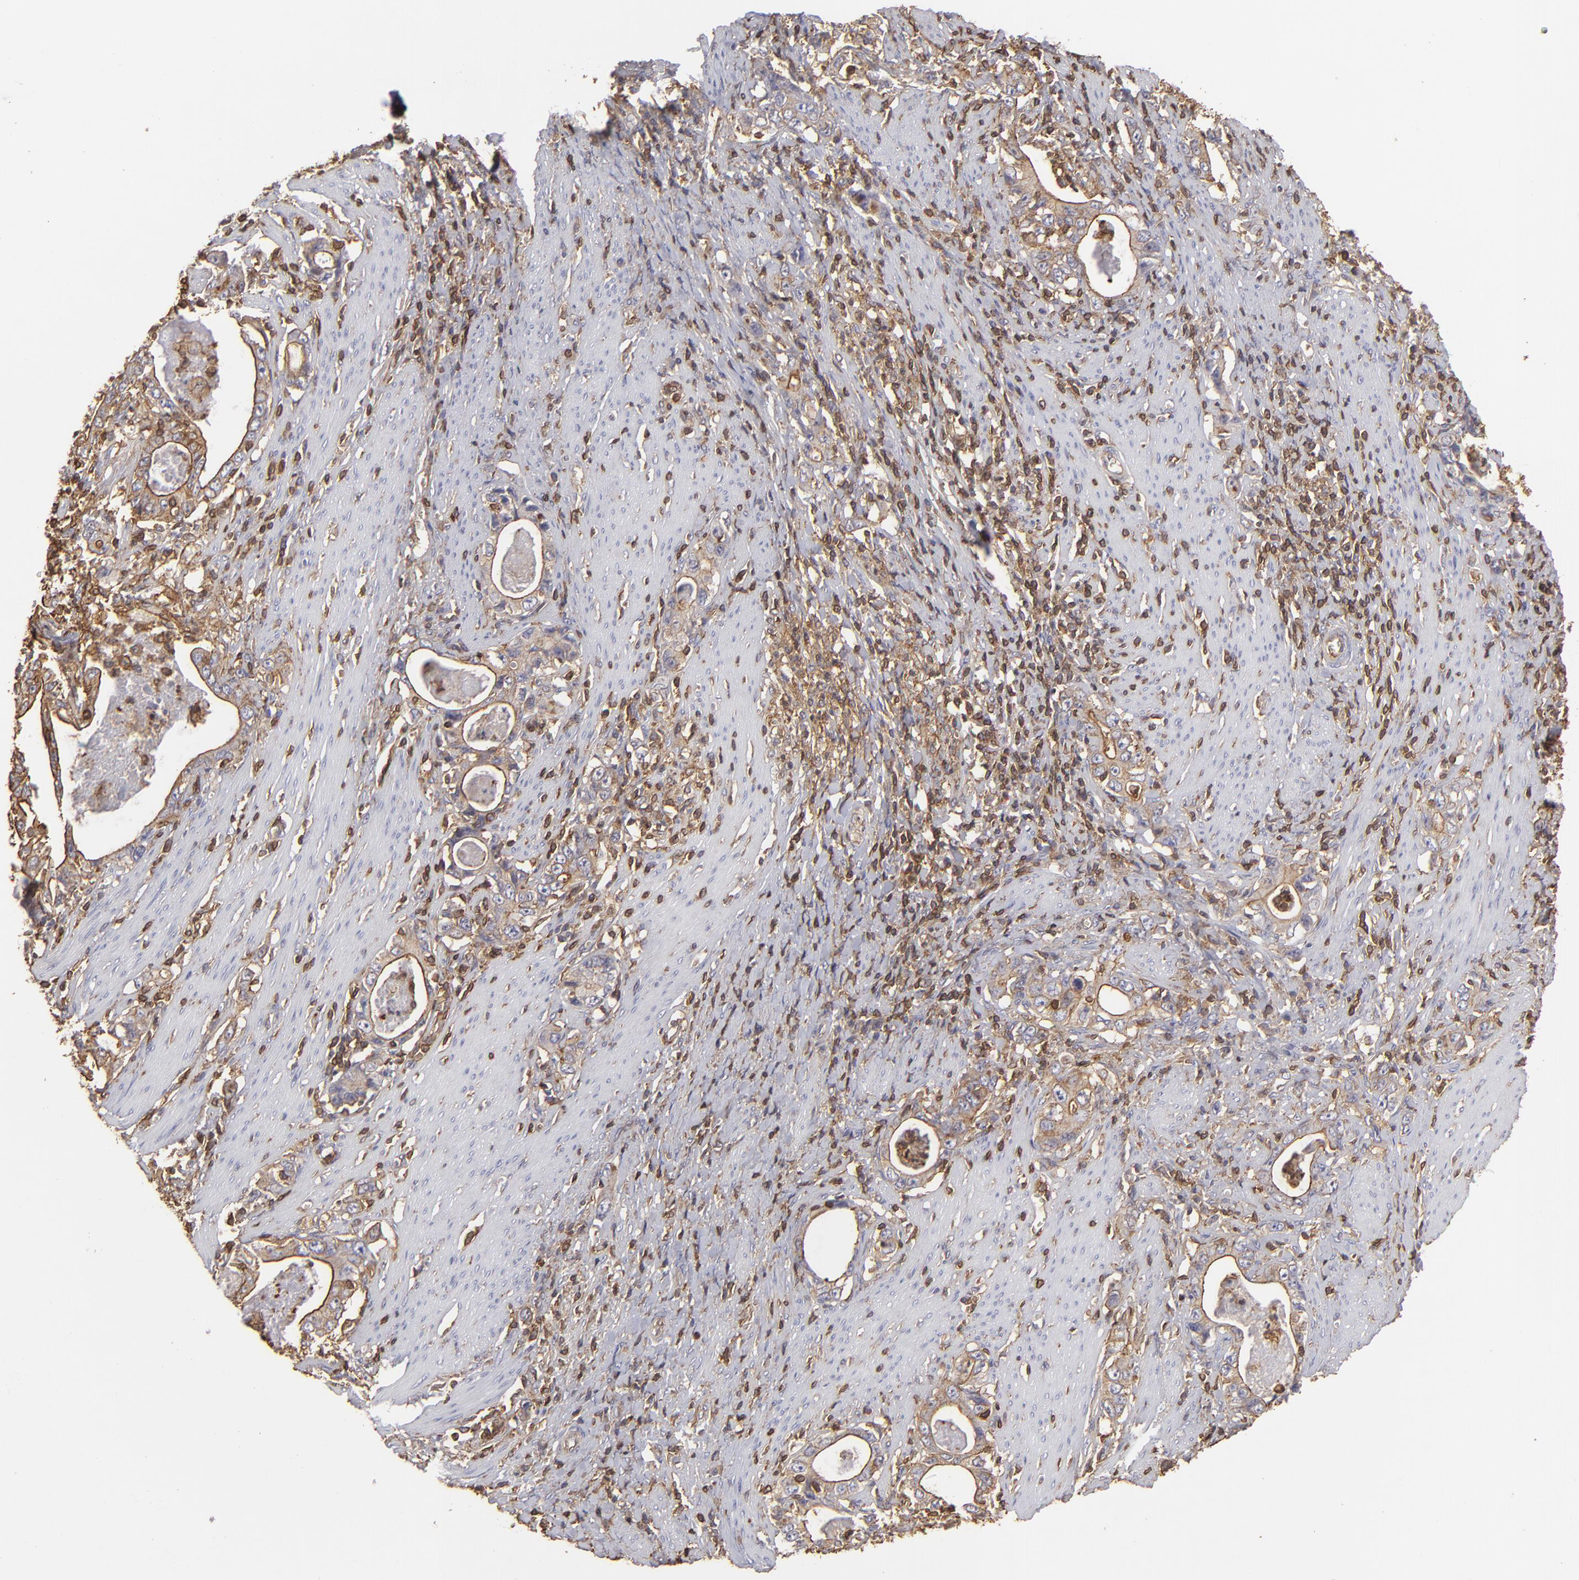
{"staining": {"intensity": "moderate", "quantity": ">75%", "location": "cytoplasmic/membranous"}, "tissue": "stomach cancer", "cell_type": "Tumor cells", "image_type": "cancer", "snomed": [{"axis": "morphology", "description": "Adenocarcinoma, NOS"}, {"axis": "topography", "description": "Stomach, lower"}], "caption": "Protein staining of adenocarcinoma (stomach) tissue exhibits moderate cytoplasmic/membranous expression in approximately >75% of tumor cells. (brown staining indicates protein expression, while blue staining denotes nuclei).", "gene": "ACTB", "patient": {"sex": "female", "age": 72}}